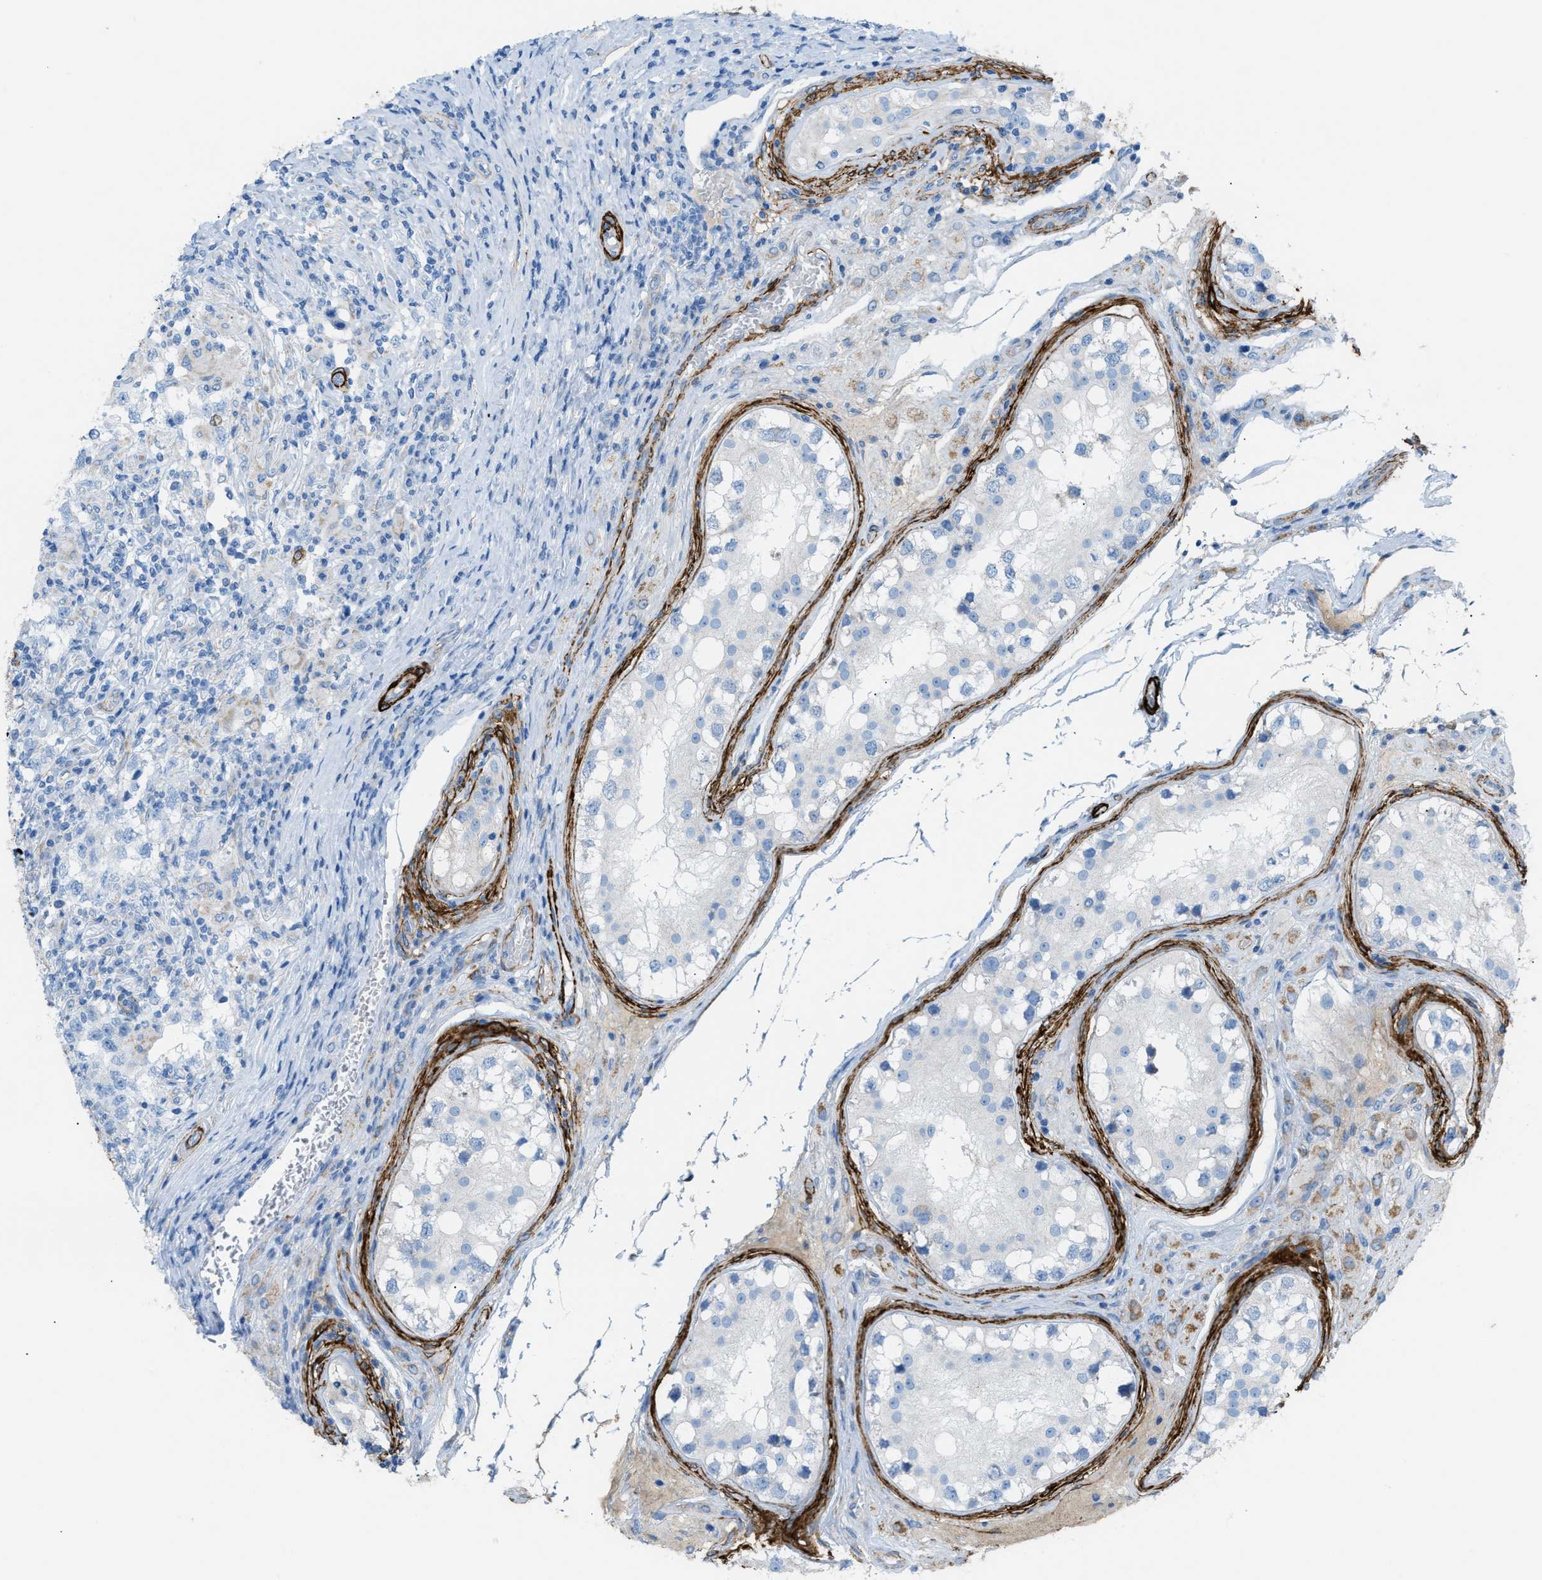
{"staining": {"intensity": "negative", "quantity": "none", "location": "none"}, "tissue": "testis cancer", "cell_type": "Tumor cells", "image_type": "cancer", "snomed": [{"axis": "morphology", "description": "Carcinoma, Embryonal, NOS"}, {"axis": "topography", "description": "Testis"}], "caption": "Immunohistochemistry (IHC) of embryonal carcinoma (testis) displays no staining in tumor cells. Brightfield microscopy of IHC stained with DAB (3,3'-diaminobenzidine) (brown) and hematoxylin (blue), captured at high magnification.", "gene": "MYH11", "patient": {"sex": "male", "age": 21}}